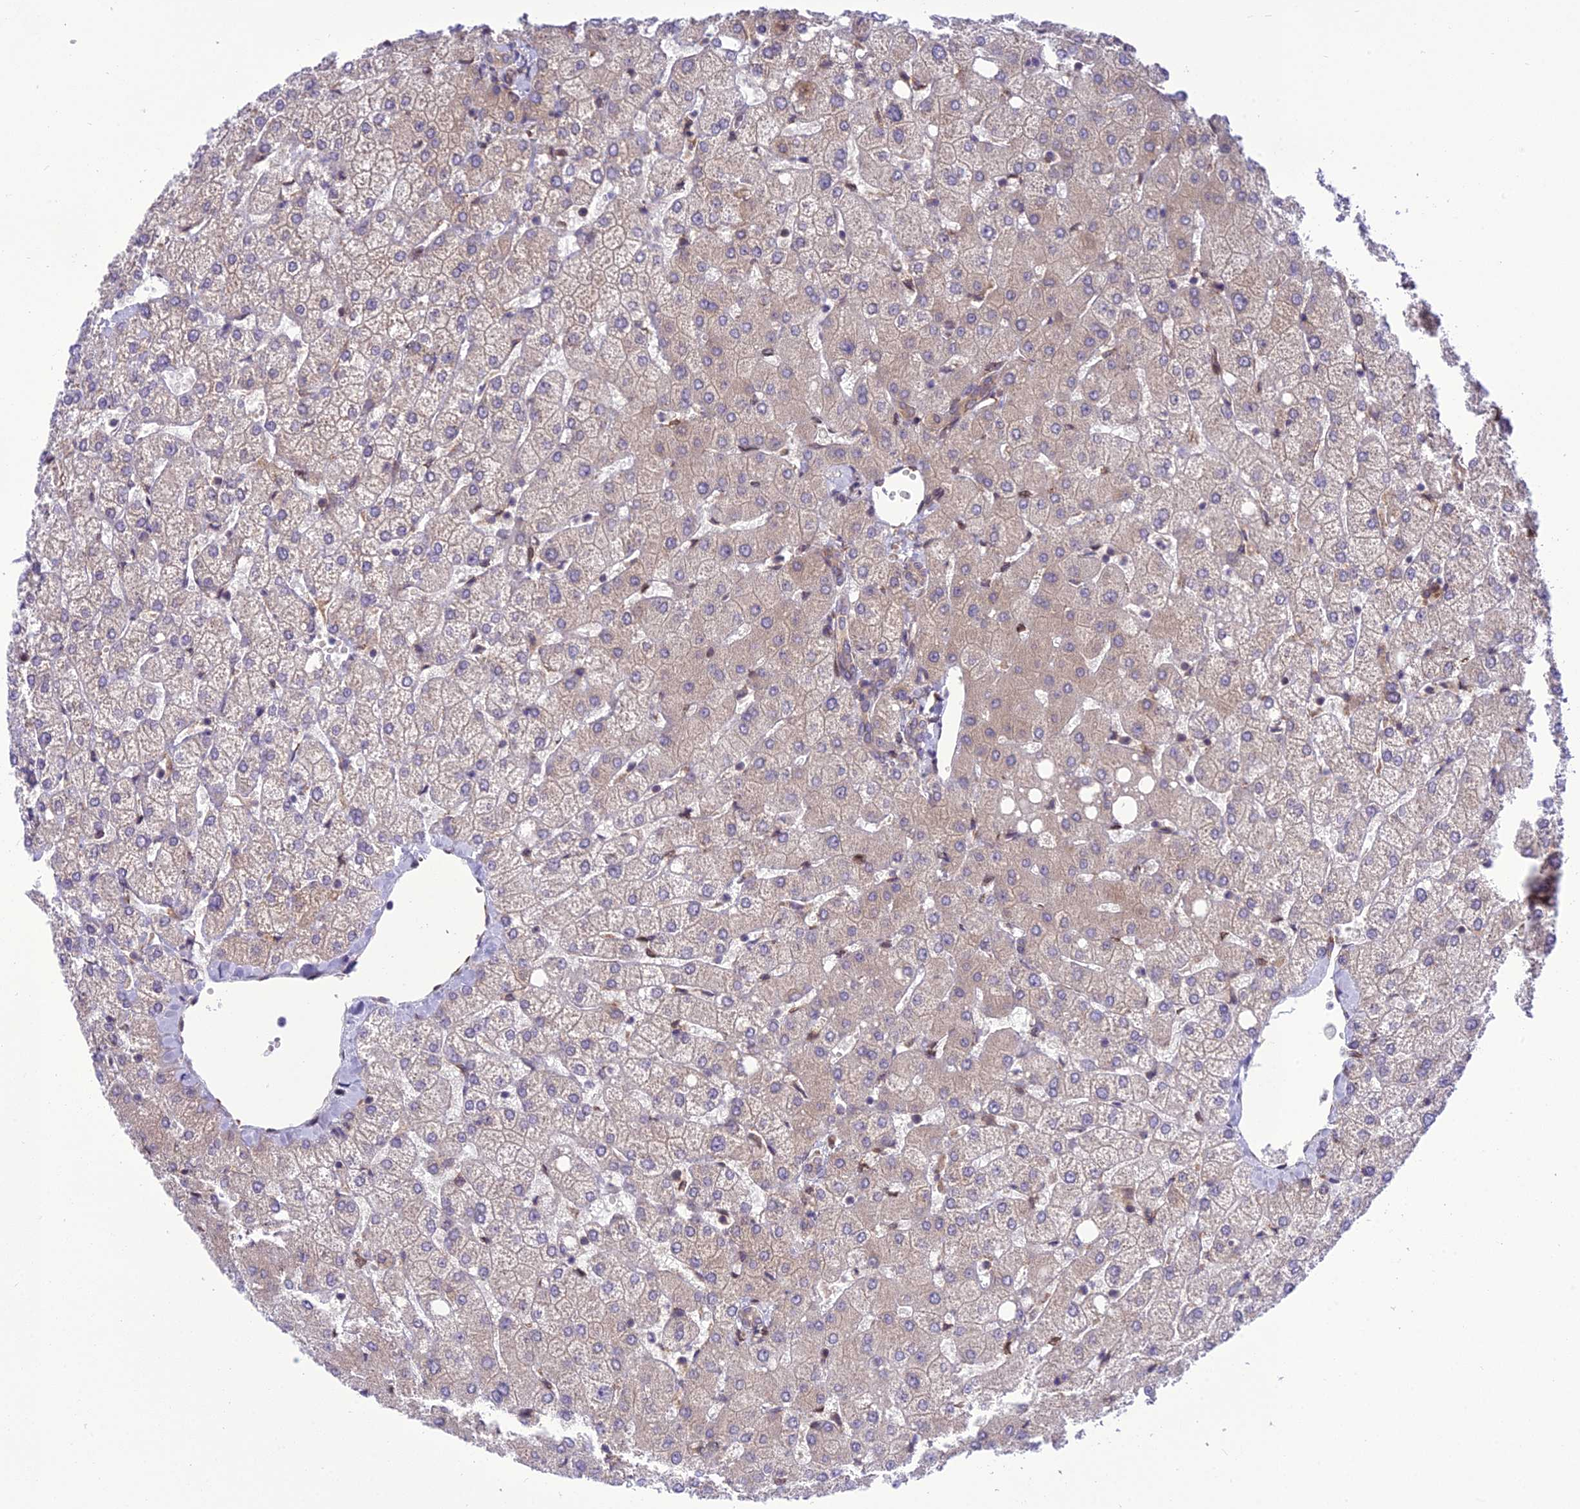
{"staining": {"intensity": "negative", "quantity": "none", "location": "none"}, "tissue": "liver", "cell_type": "Cholangiocytes", "image_type": "normal", "snomed": [{"axis": "morphology", "description": "Normal tissue, NOS"}, {"axis": "topography", "description": "Liver"}], "caption": "Protein analysis of normal liver exhibits no significant expression in cholangiocytes. The staining is performed using DAB (3,3'-diaminobenzidine) brown chromogen with nuclei counter-stained in using hematoxylin.", "gene": "DHCR7", "patient": {"sex": "female", "age": 54}}